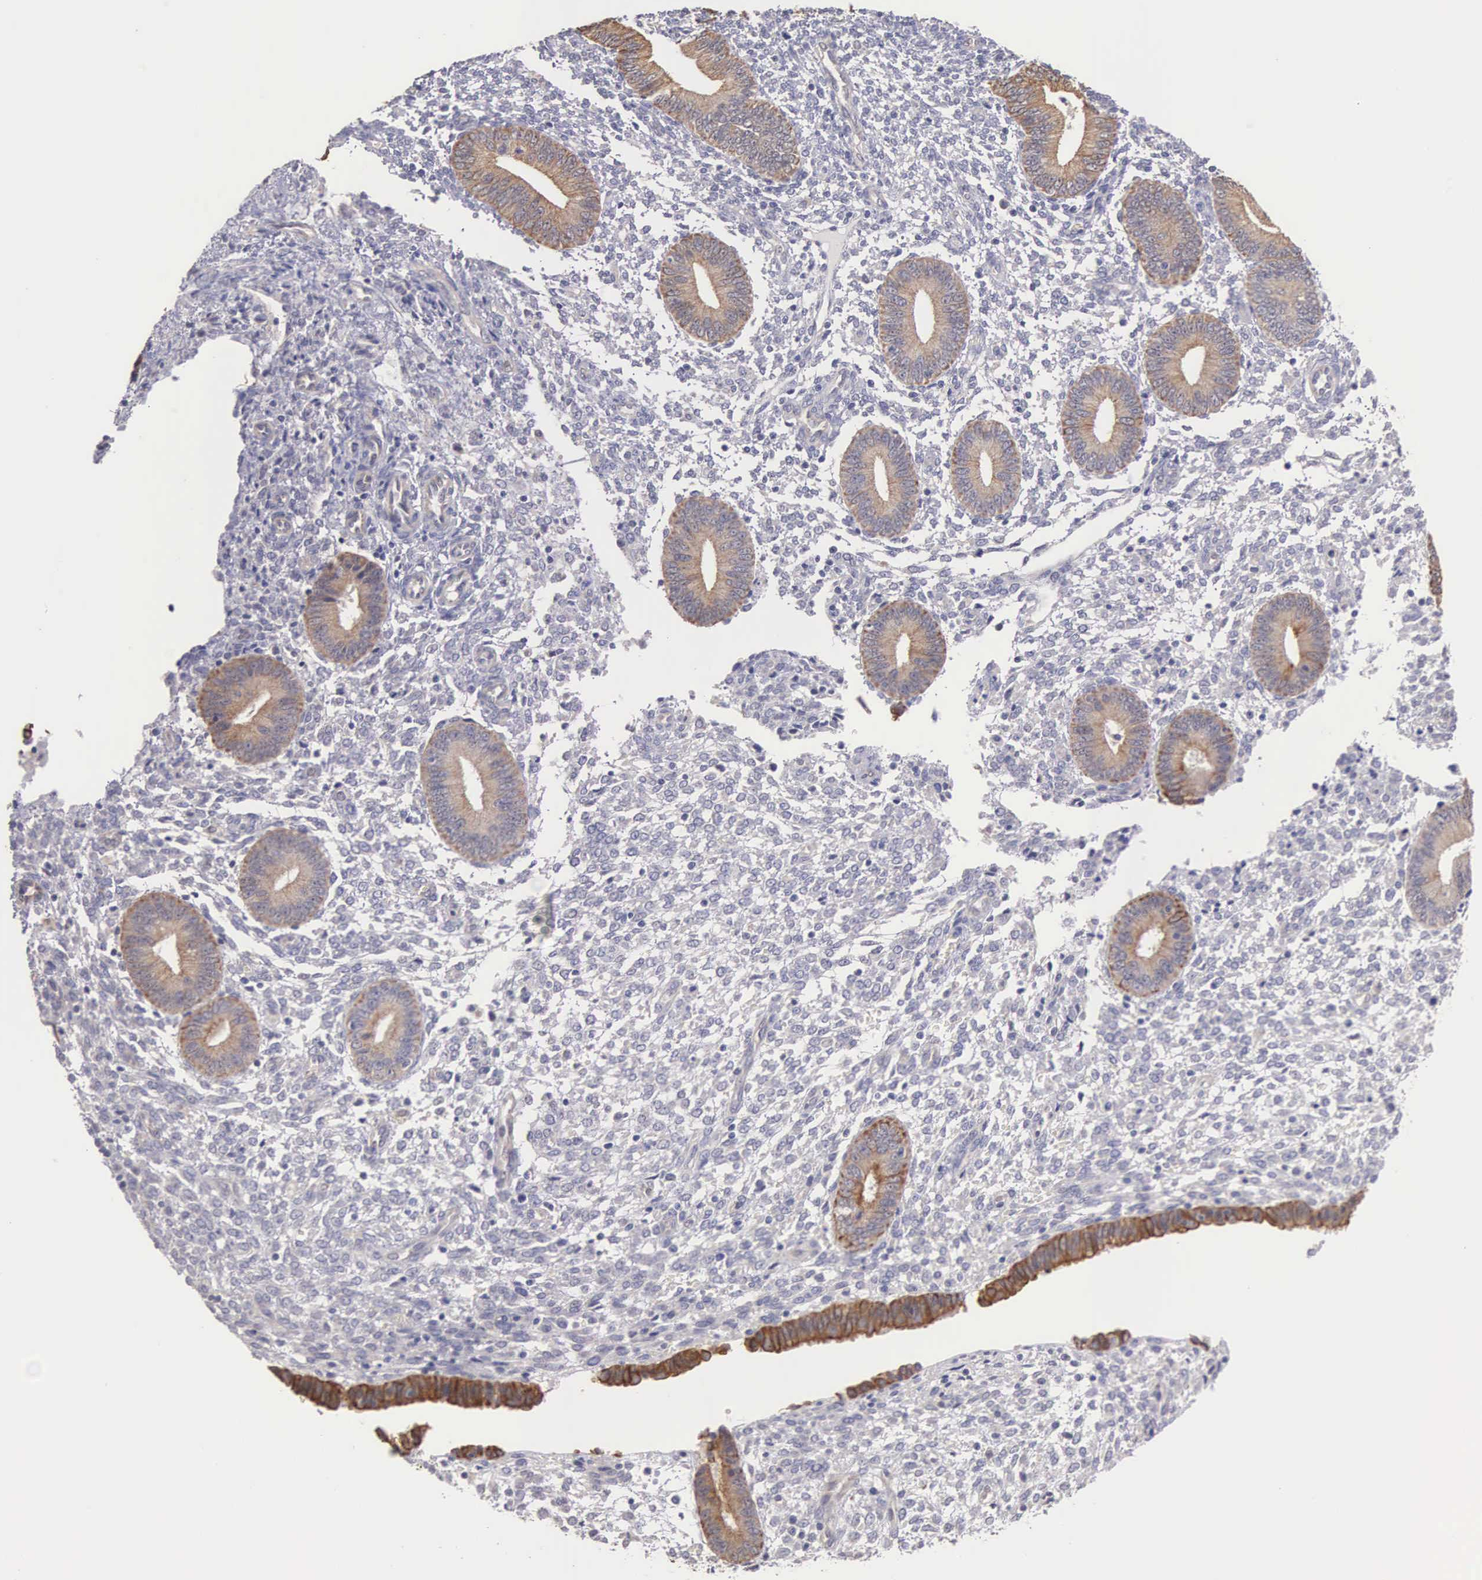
{"staining": {"intensity": "negative", "quantity": "none", "location": "none"}, "tissue": "endometrium", "cell_type": "Cells in endometrial stroma", "image_type": "normal", "snomed": [{"axis": "morphology", "description": "Normal tissue, NOS"}, {"axis": "topography", "description": "Endometrium"}], "caption": "This is a histopathology image of immunohistochemistry staining of normal endometrium, which shows no staining in cells in endometrial stroma.", "gene": "PIR", "patient": {"sex": "female", "age": 35}}